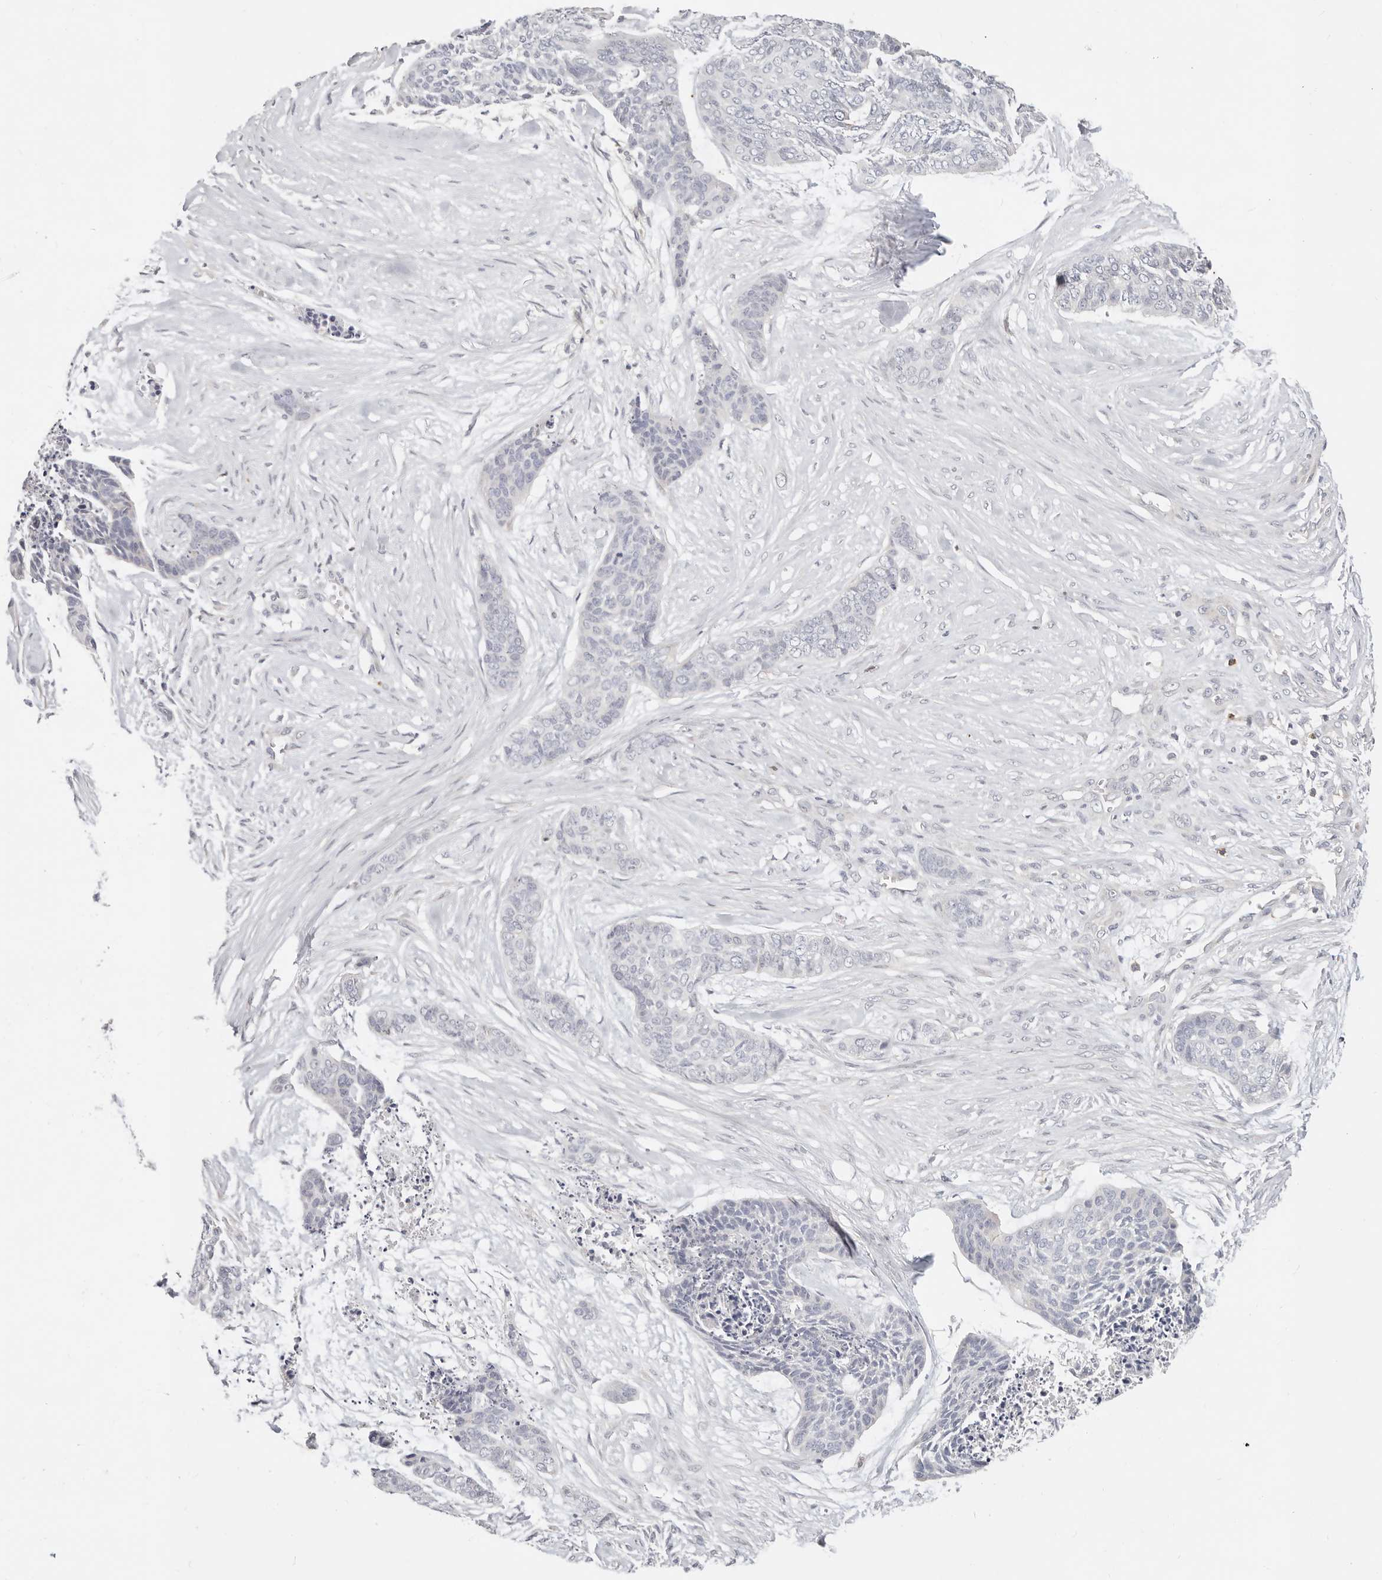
{"staining": {"intensity": "negative", "quantity": "none", "location": "none"}, "tissue": "skin cancer", "cell_type": "Tumor cells", "image_type": "cancer", "snomed": [{"axis": "morphology", "description": "Basal cell carcinoma"}, {"axis": "topography", "description": "Skin"}], "caption": "This is an immunohistochemistry (IHC) micrograph of human skin cancer (basal cell carcinoma). There is no expression in tumor cells.", "gene": "TMEM63B", "patient": {"sex": "female", "age": 64}}